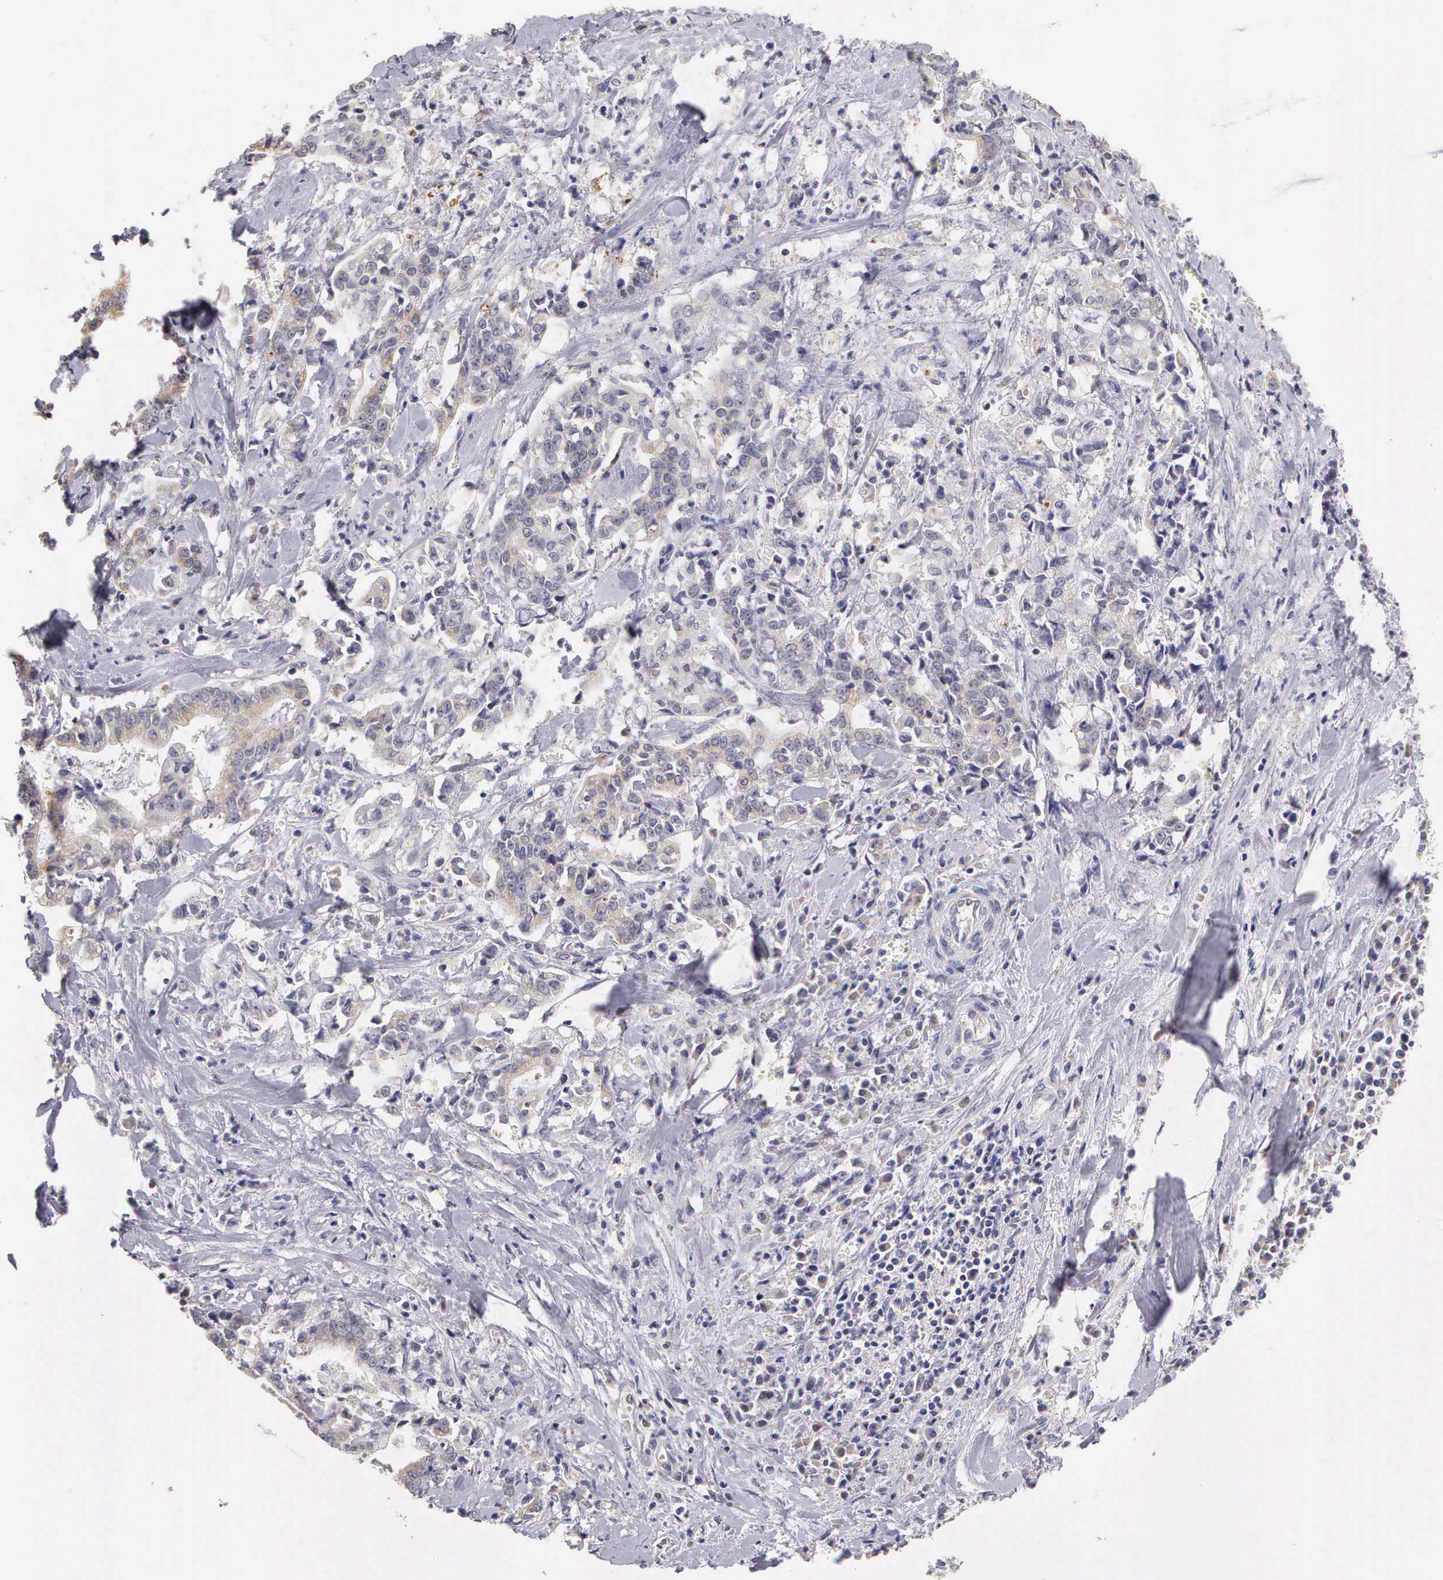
{"staining": {"intensity": "weak", "quantity": "25%-75%", "location": "cytoplasmic/membranous"}, "tissue": "liver cancer", "cell_type": "Tumor cells", "image_type": "cancer", "snomed": [{"axis": "morphology", "description": "Cholangiocarcinoma"}, {"axis": "topography", "description": "Liver"}], "caption": "Immunohistochemical staining of cholangiocarcinoma (liver) shows low levels of weak cytoplasmic/membranous expression in approximately 25%-75% of tumor cells.", "gene": "ESR1", "patient": {"sex": "male", "age": 57}}